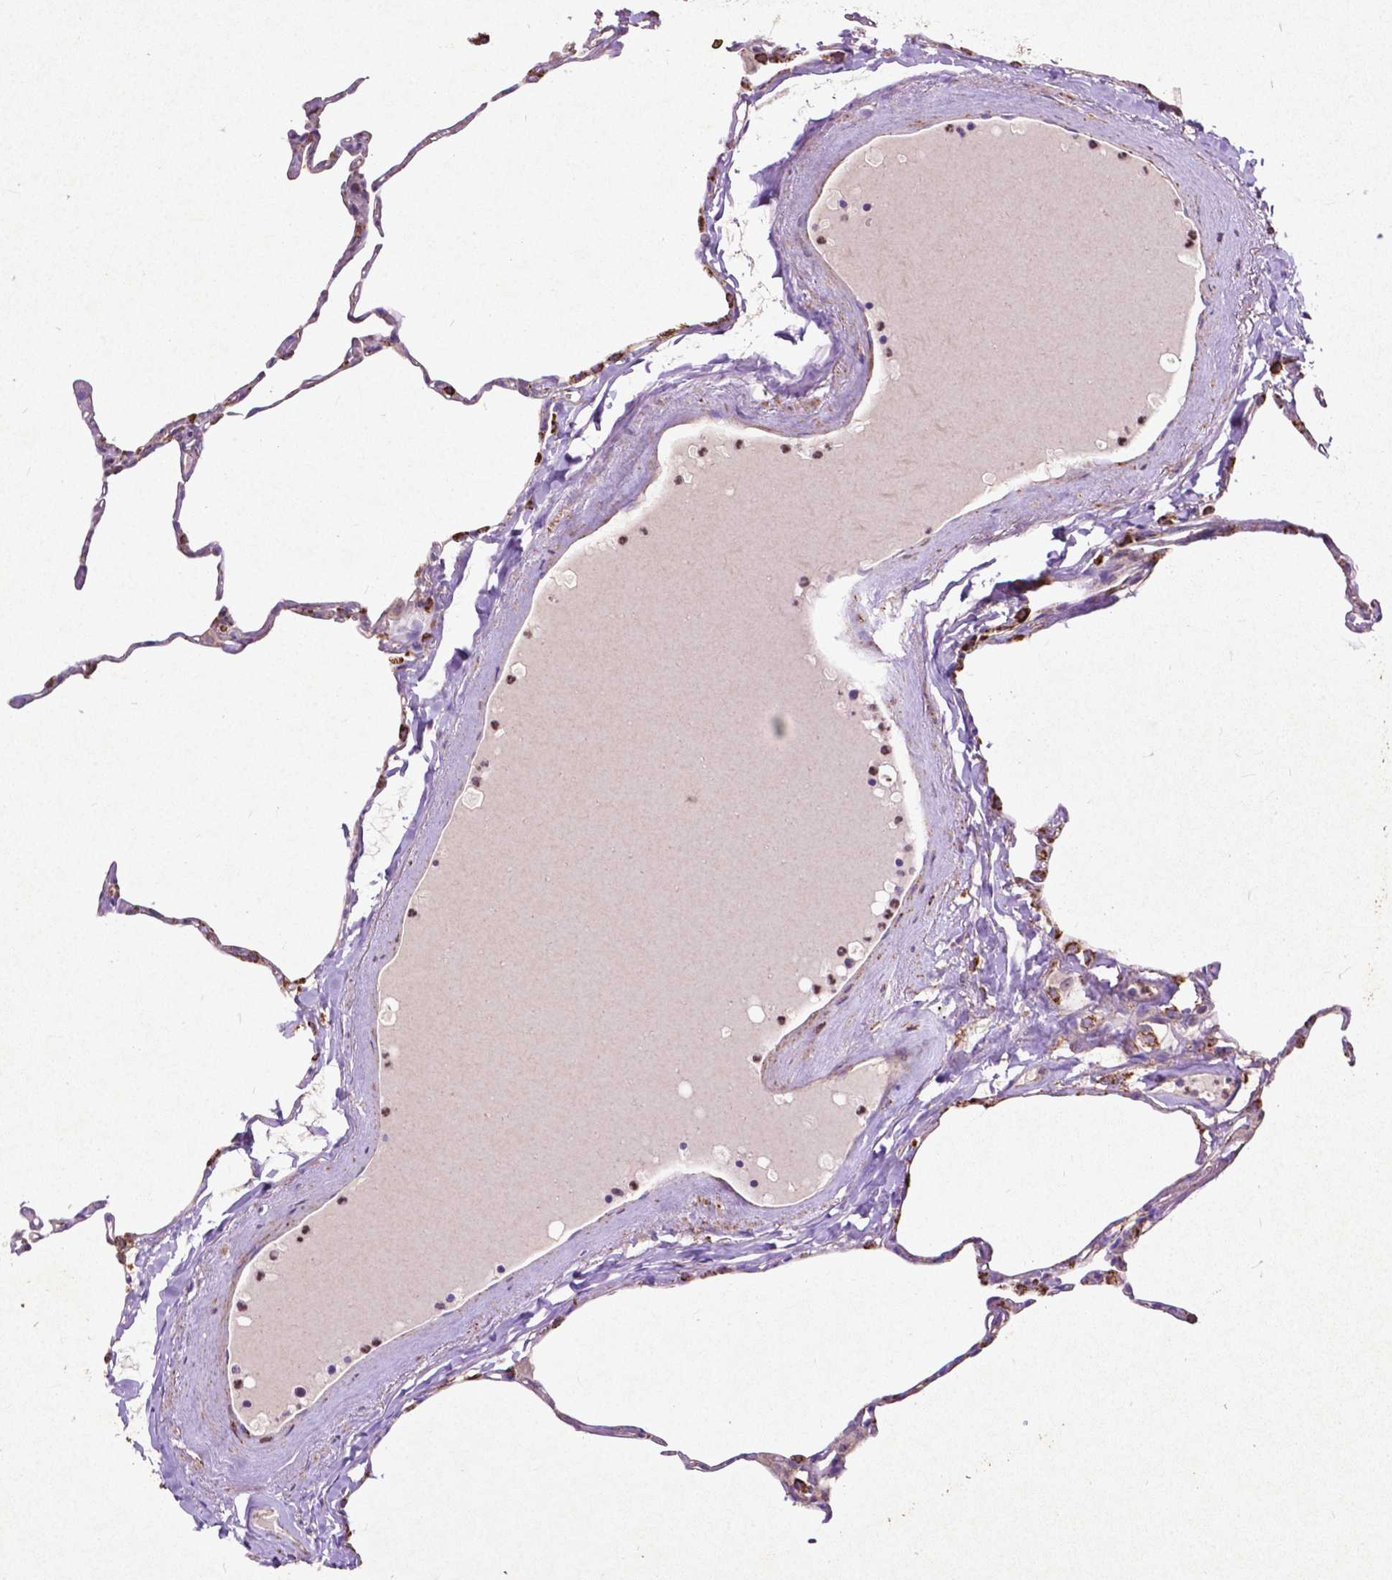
{"staining": {"intensity": "strong", "quantity": "25%-75%", "location": "cytoplasmic/membranous"}, "tissue": "lung", "cell_type": "Alveolar cells", "image_type": "normal", "snomed": [{"axis": "morphology", "description": "Normal tissue, NOS"}, {"axis": "topography", "description": "Lung"}], "caption": "Unremarkable lung was stained to show a protein in brown. There is high levels of strong cytoplasmic/membranous positivity in about 25%-75% of alveolar cells. The staining was performed using DAB to visualize the protein expression in brown, while the nuclei were stained in blue with hematoxylin (Magnification: 20x).", "gene": "THEGL", "patient": {"sex": "male", "age": 65}}